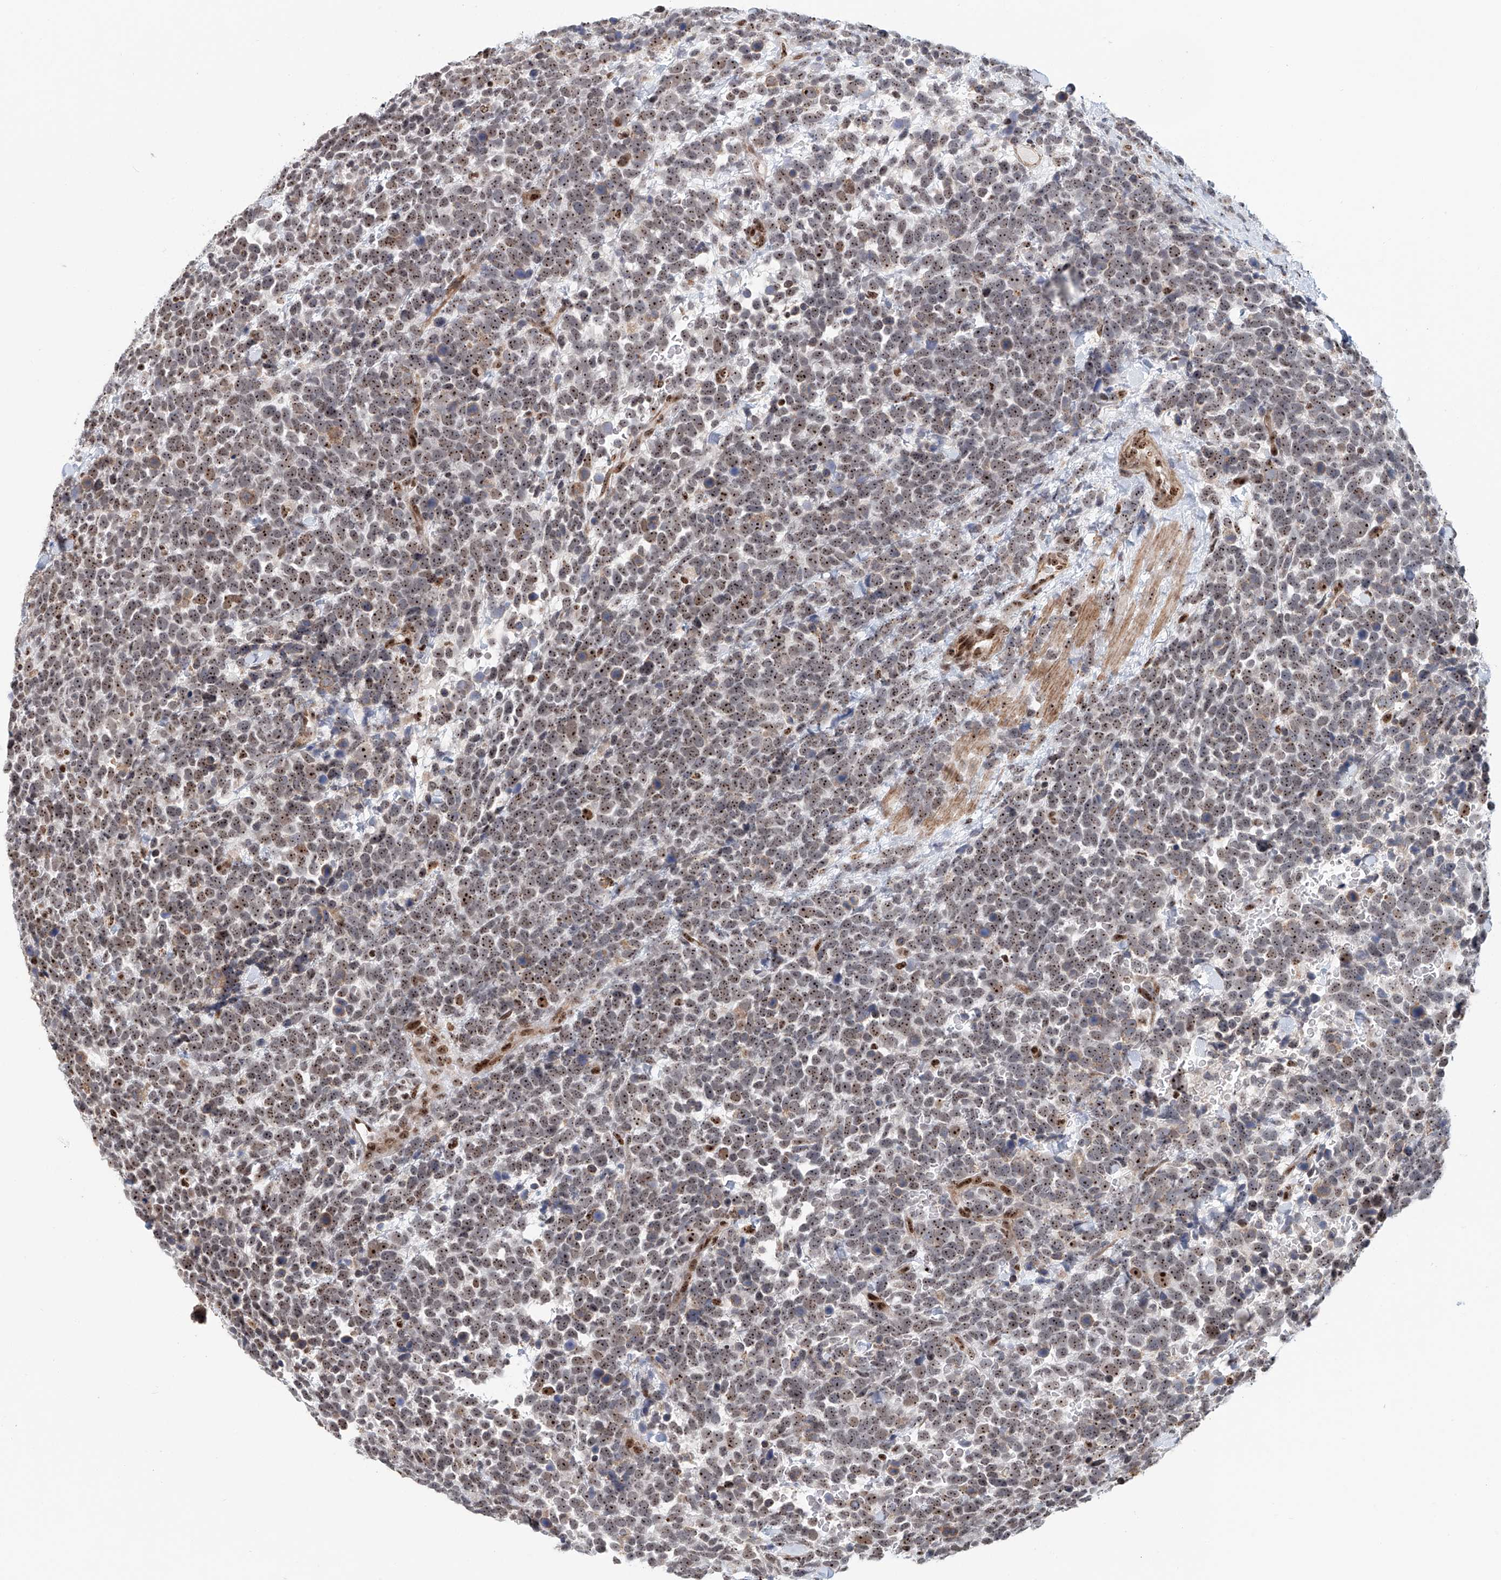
{"staining": {"intensity": "moderate", "quantity": ">75%", "location": "nuclear"}, "tissue": "urothelial cancer", "cell_type": "Tumor cells", "image_type": "cancer", "snomed": [{"axis": "morphology", "description": "Urothelial carcinoma, High grade"}, {"axis": "topography", "description": "Urinary bladder"}], "caption": "Urothelial cancer stained with a brown dye exhibits moderate nuclear positive staining in about >75% of tumor cells.", "gene": "PRUNE2", "patient": {"sex": "female", "age": 82}}